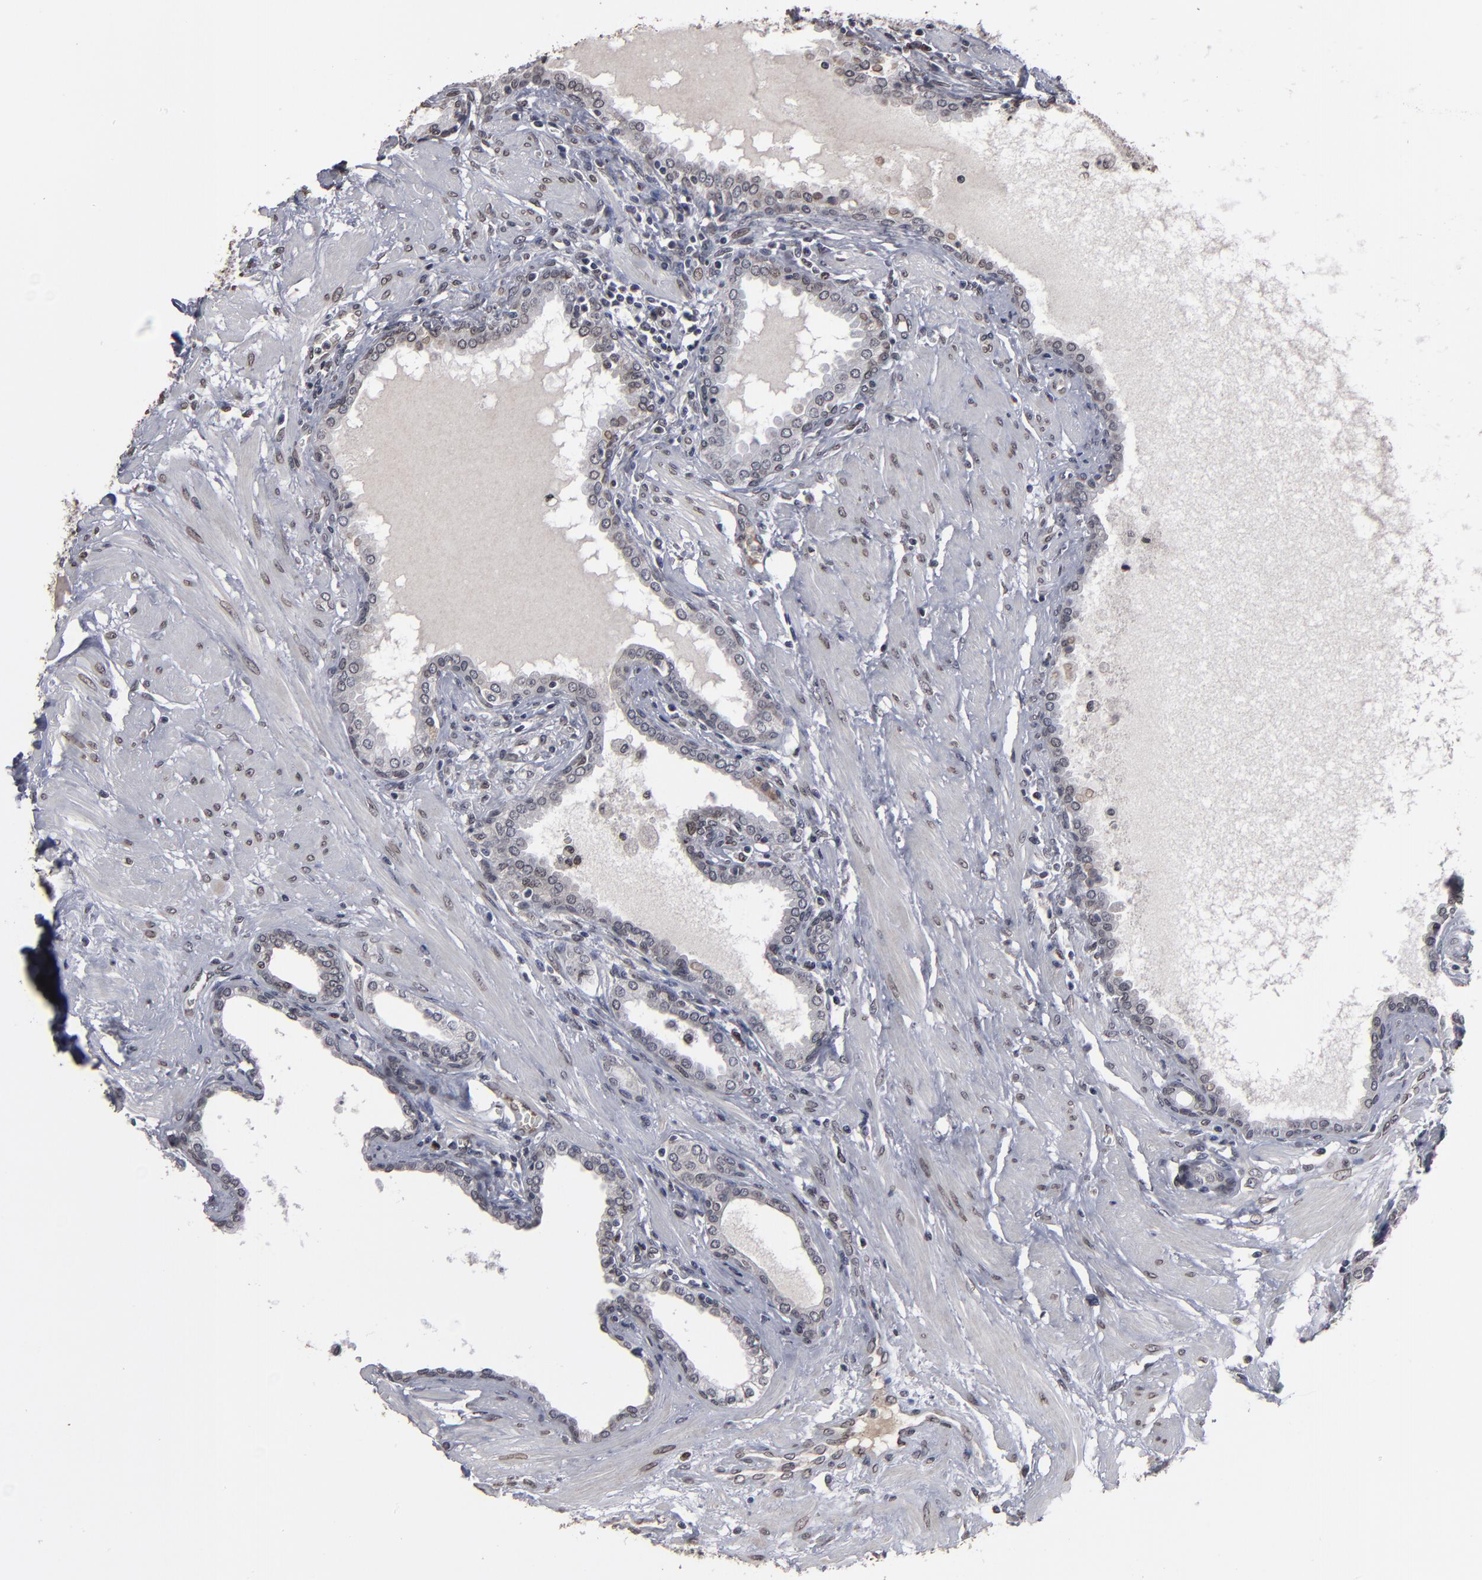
{"staining": {"intensity": "weak", "quantity": ">75%", "location": "nuclear"}, "tissue": "prostate", "cell_type": "Glandular cells", "image_type": "normal", "snomed": [{"axis": "morphology", "description": "Normal tissue, NOS"}, {"axis": "topography", "description": "Prostate"}], "caption": "Immunohistochemistry image of benign prostate: prostate stained using IHC shows low levels of weak protein expression localized specifically in the nuclear of glandular cells, appearing as a nuclear brown color.", "gene": "BAZ1A", "patient": {"sex": "male", "age": 64}}